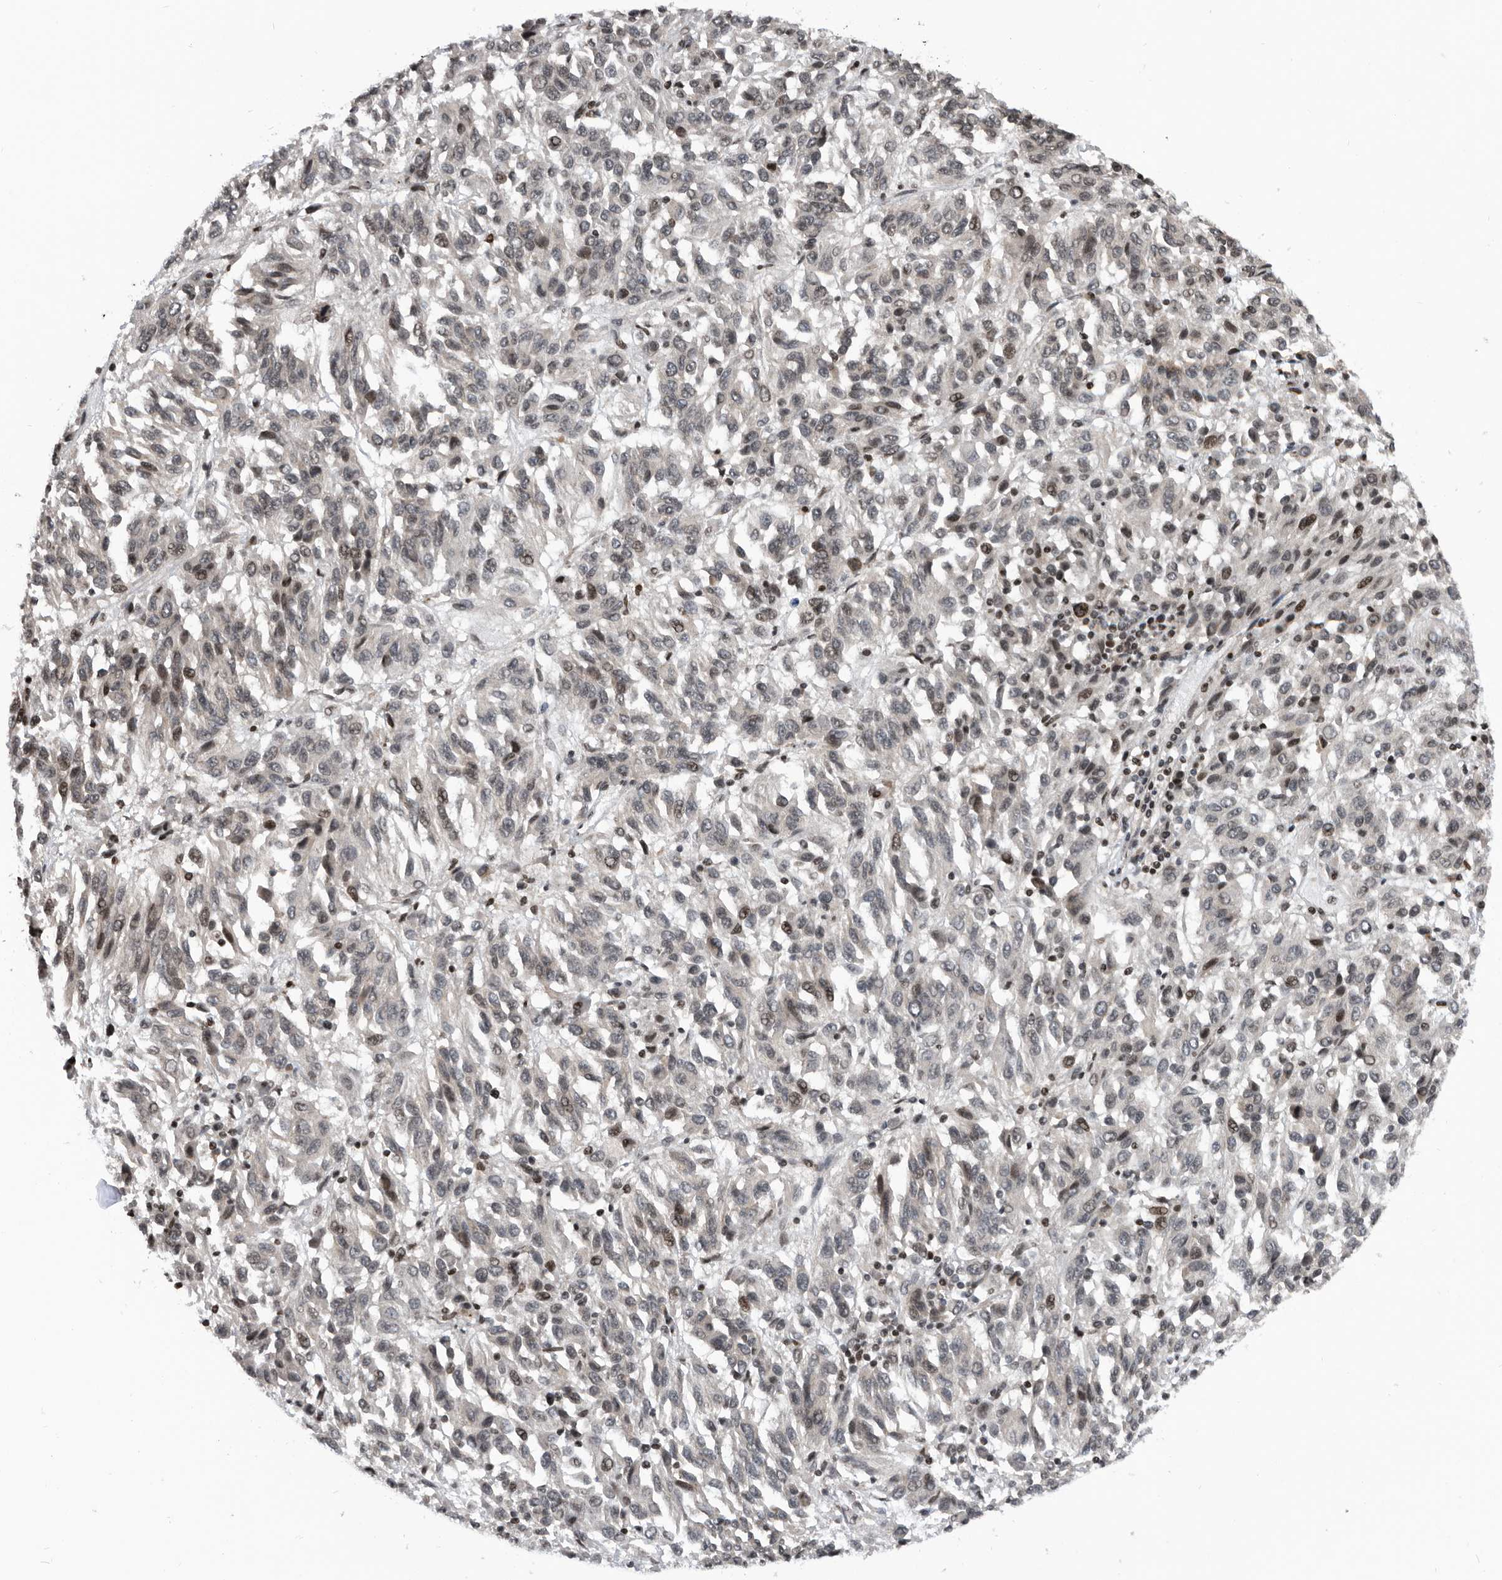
{"staining": {"intensity": "weak", "quantity": "<25%", "location": "nuclear"}, "tissue": "melanoma", "cell_type": "Tumor cells", "image_type": "cancer", "snomed": [{"axis": "morphology", "description": "Malignant melanoma, Metastatic site"}, {"axis": "topography", "description": "Lung"}], "caption": "Tumor cells are negative for protein expression in human malignant melanoma (metastatic site).", "gene": "SNRNP48", "patient": {"sex": "male", "age": 64}}